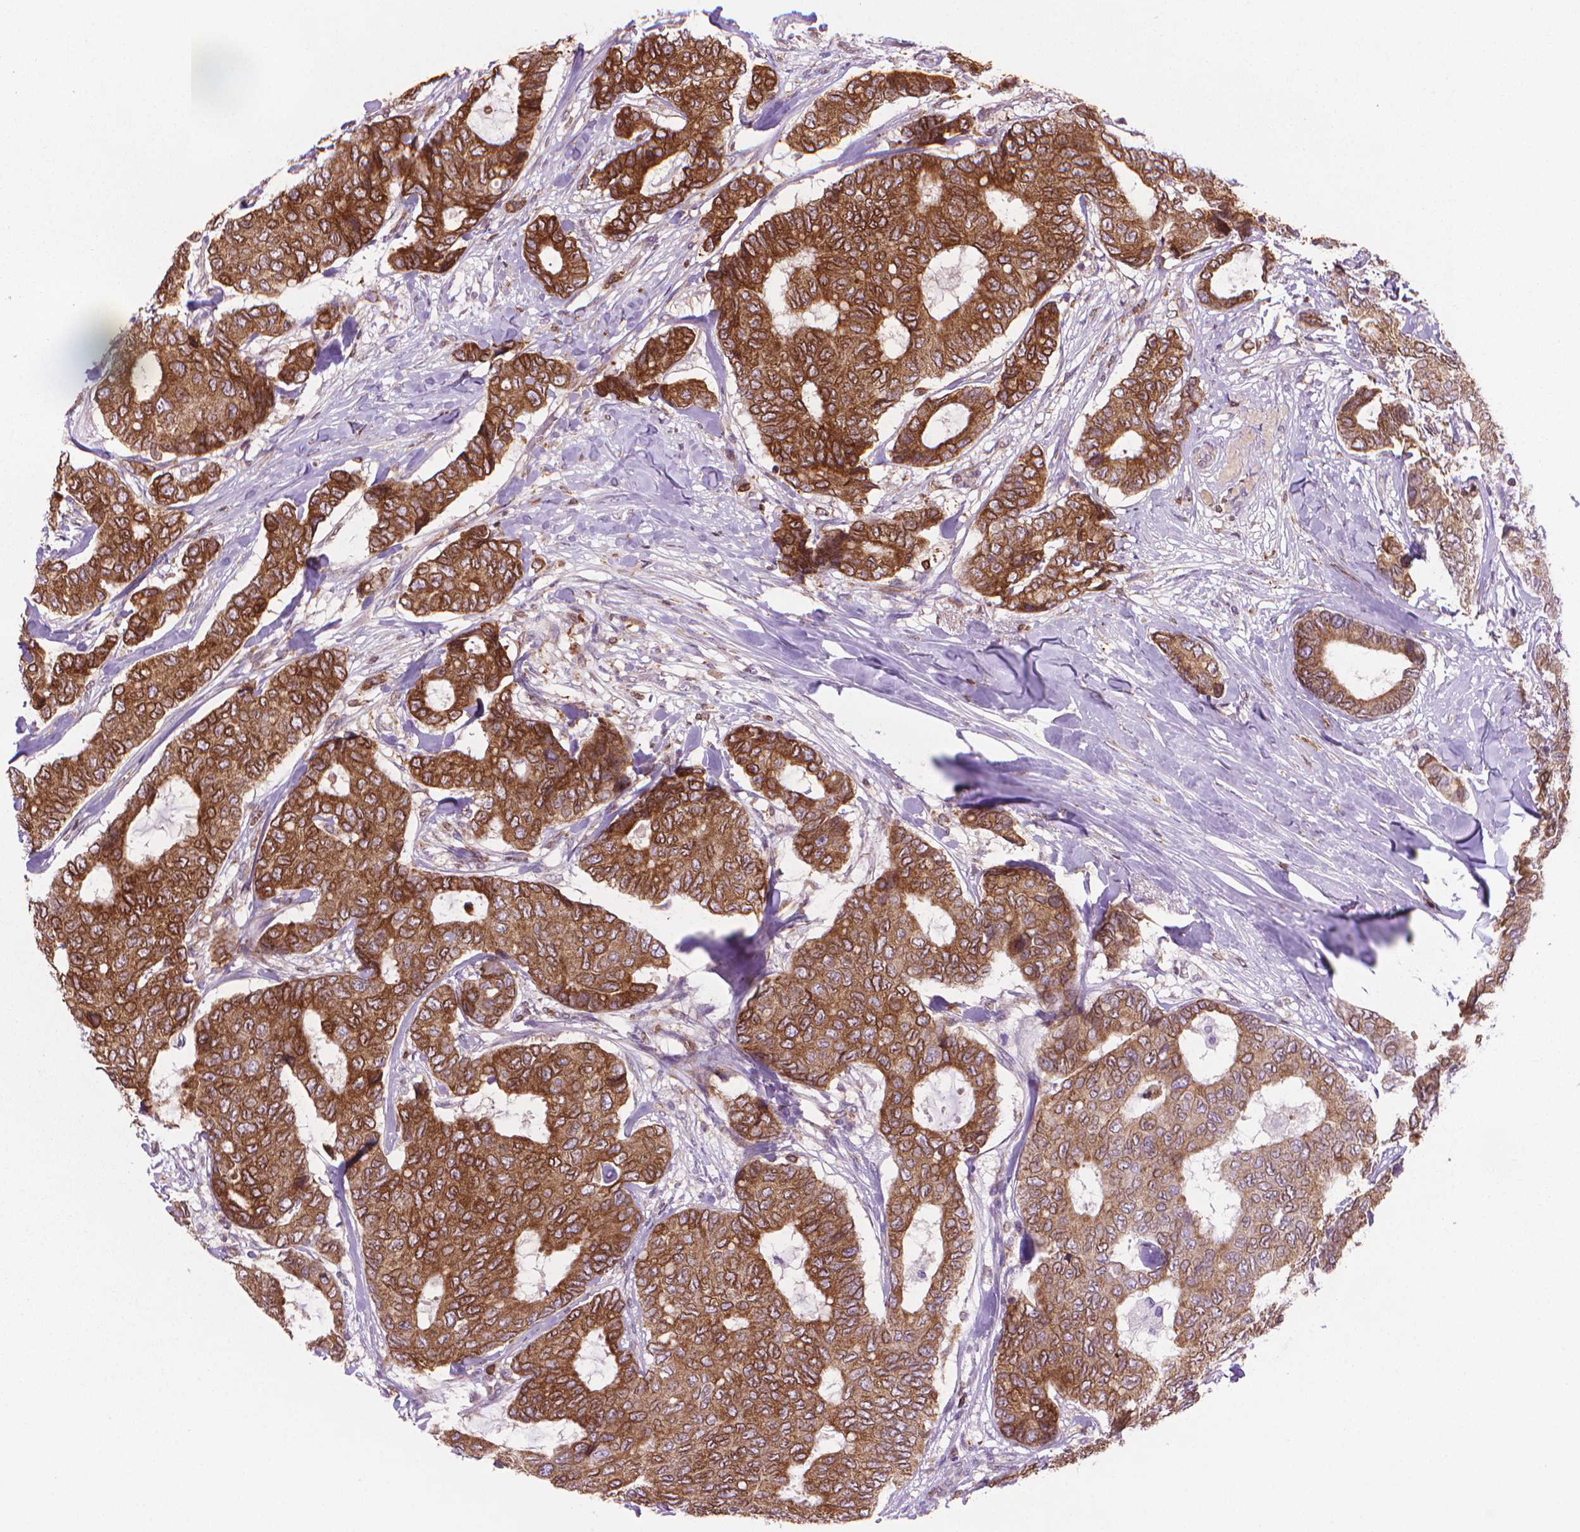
{"staining": {"intensity": "strong", "quantity": ">75%", "location": "cytoplasmic/membranous"}, "tissue": "breast cancer", "cell_type": "Tumor cells", "image_type": "cancer", "snomed": [{"axis": "morphology", "description": "Duct carcinoma"}, {"axis": "topography", "description": "Breast"}], "caption": "Protein expression analysis of infiltrating ductal carcinoma (breast) shows strong cytoplasmic/membranous expression in about >75% of tumor cells. (IHC, brightfield microscopy, high magnification).", "gene": "BCL2", "patient": {"sex": "female", "age": 75}}